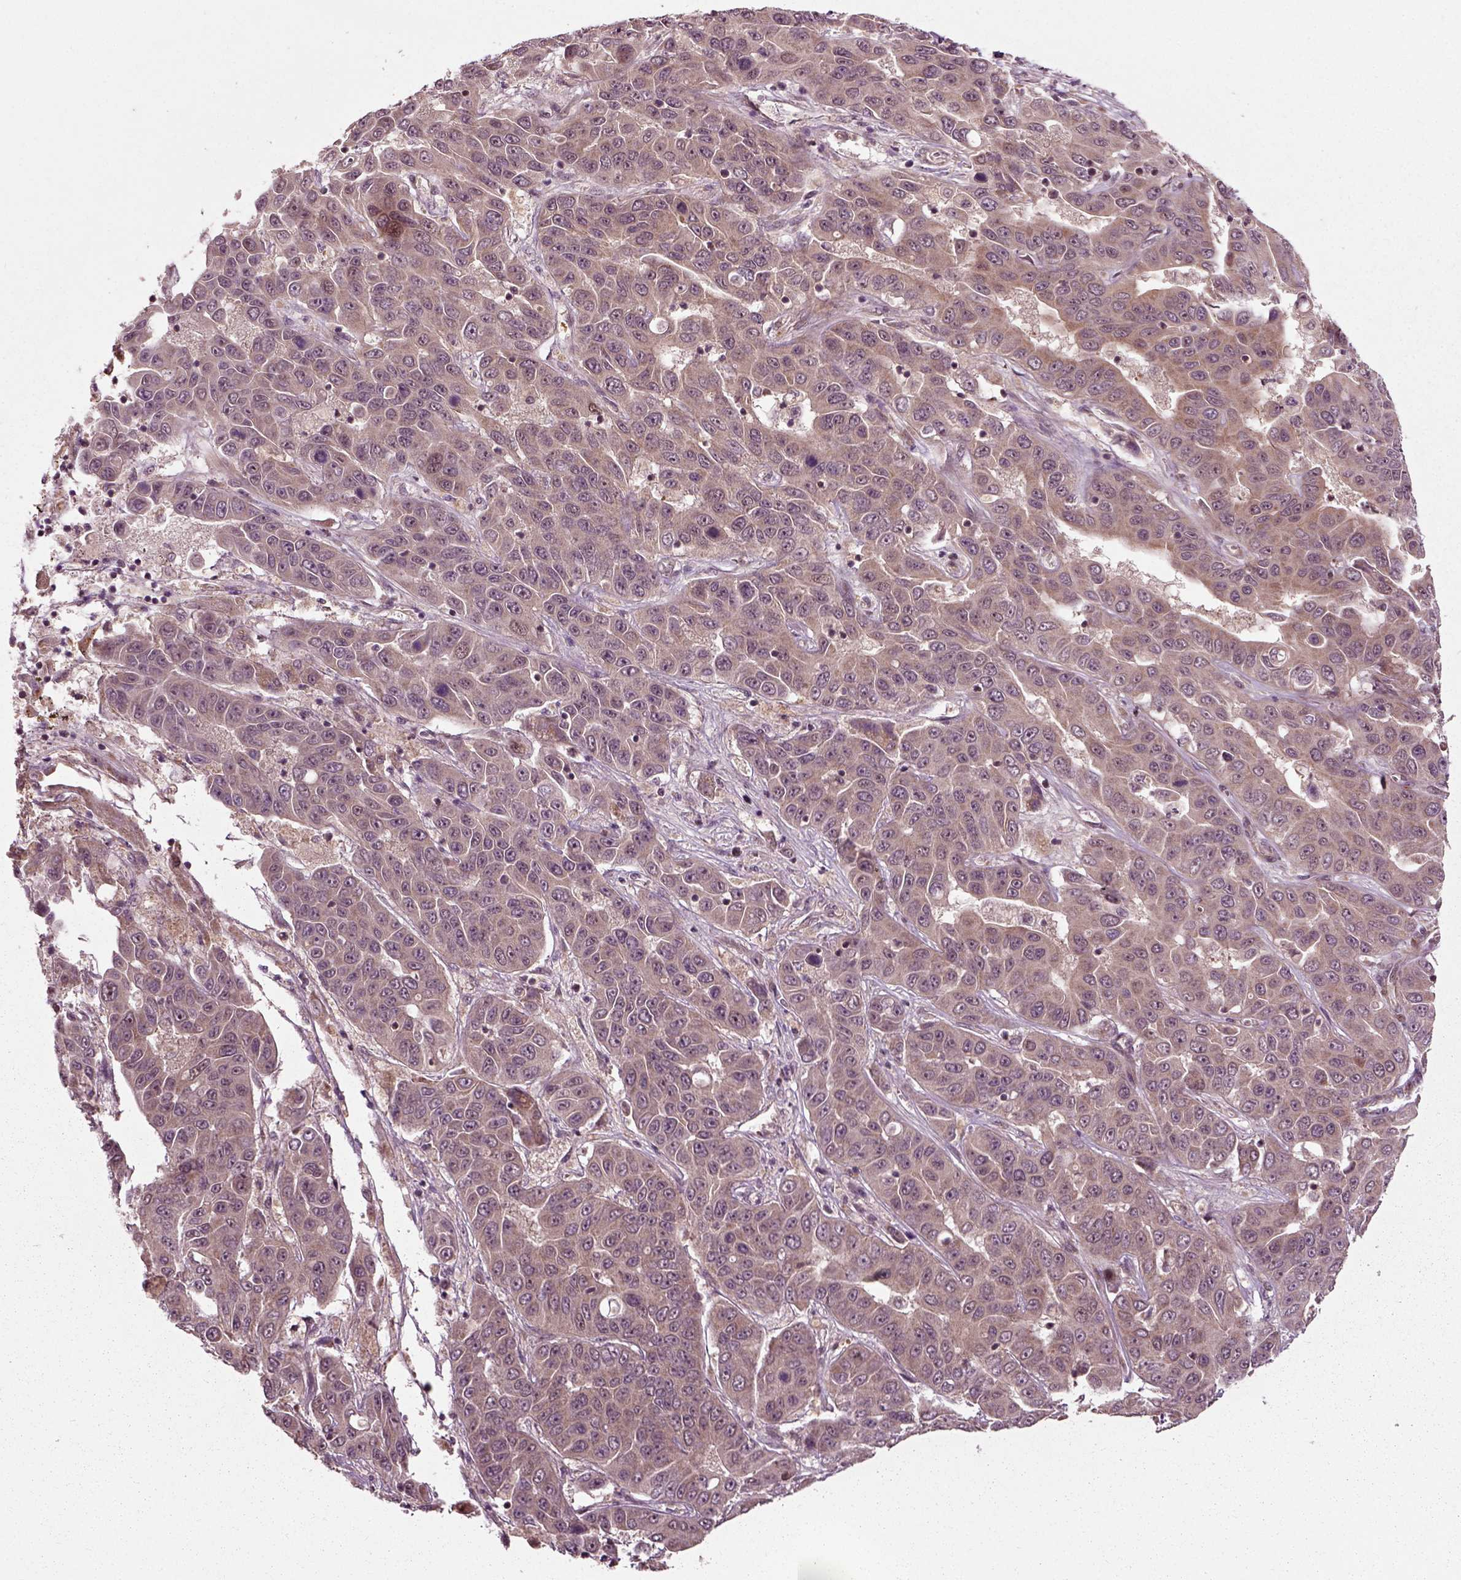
{"staining": {"intensity": "weak", "quantity": ">75%", "location": "cytoplasmic/membranous"}, "tissue": "liver cancer", "cell_type": "Tumor cells", "image_type": "cancer", "snomed": [{"axis": "morphology", "description": "Cholangiocarcinoma"}, {"axis": "topography", "description": "Liver"}], "caption": "A brown stain shows weak cytoplasmic/membranous positivity of a protein in liver cancer (cholangiocarcinoma) tumor cells.", "gene": "PLCD3", "patient": {"sex": "female", "age": 52}}